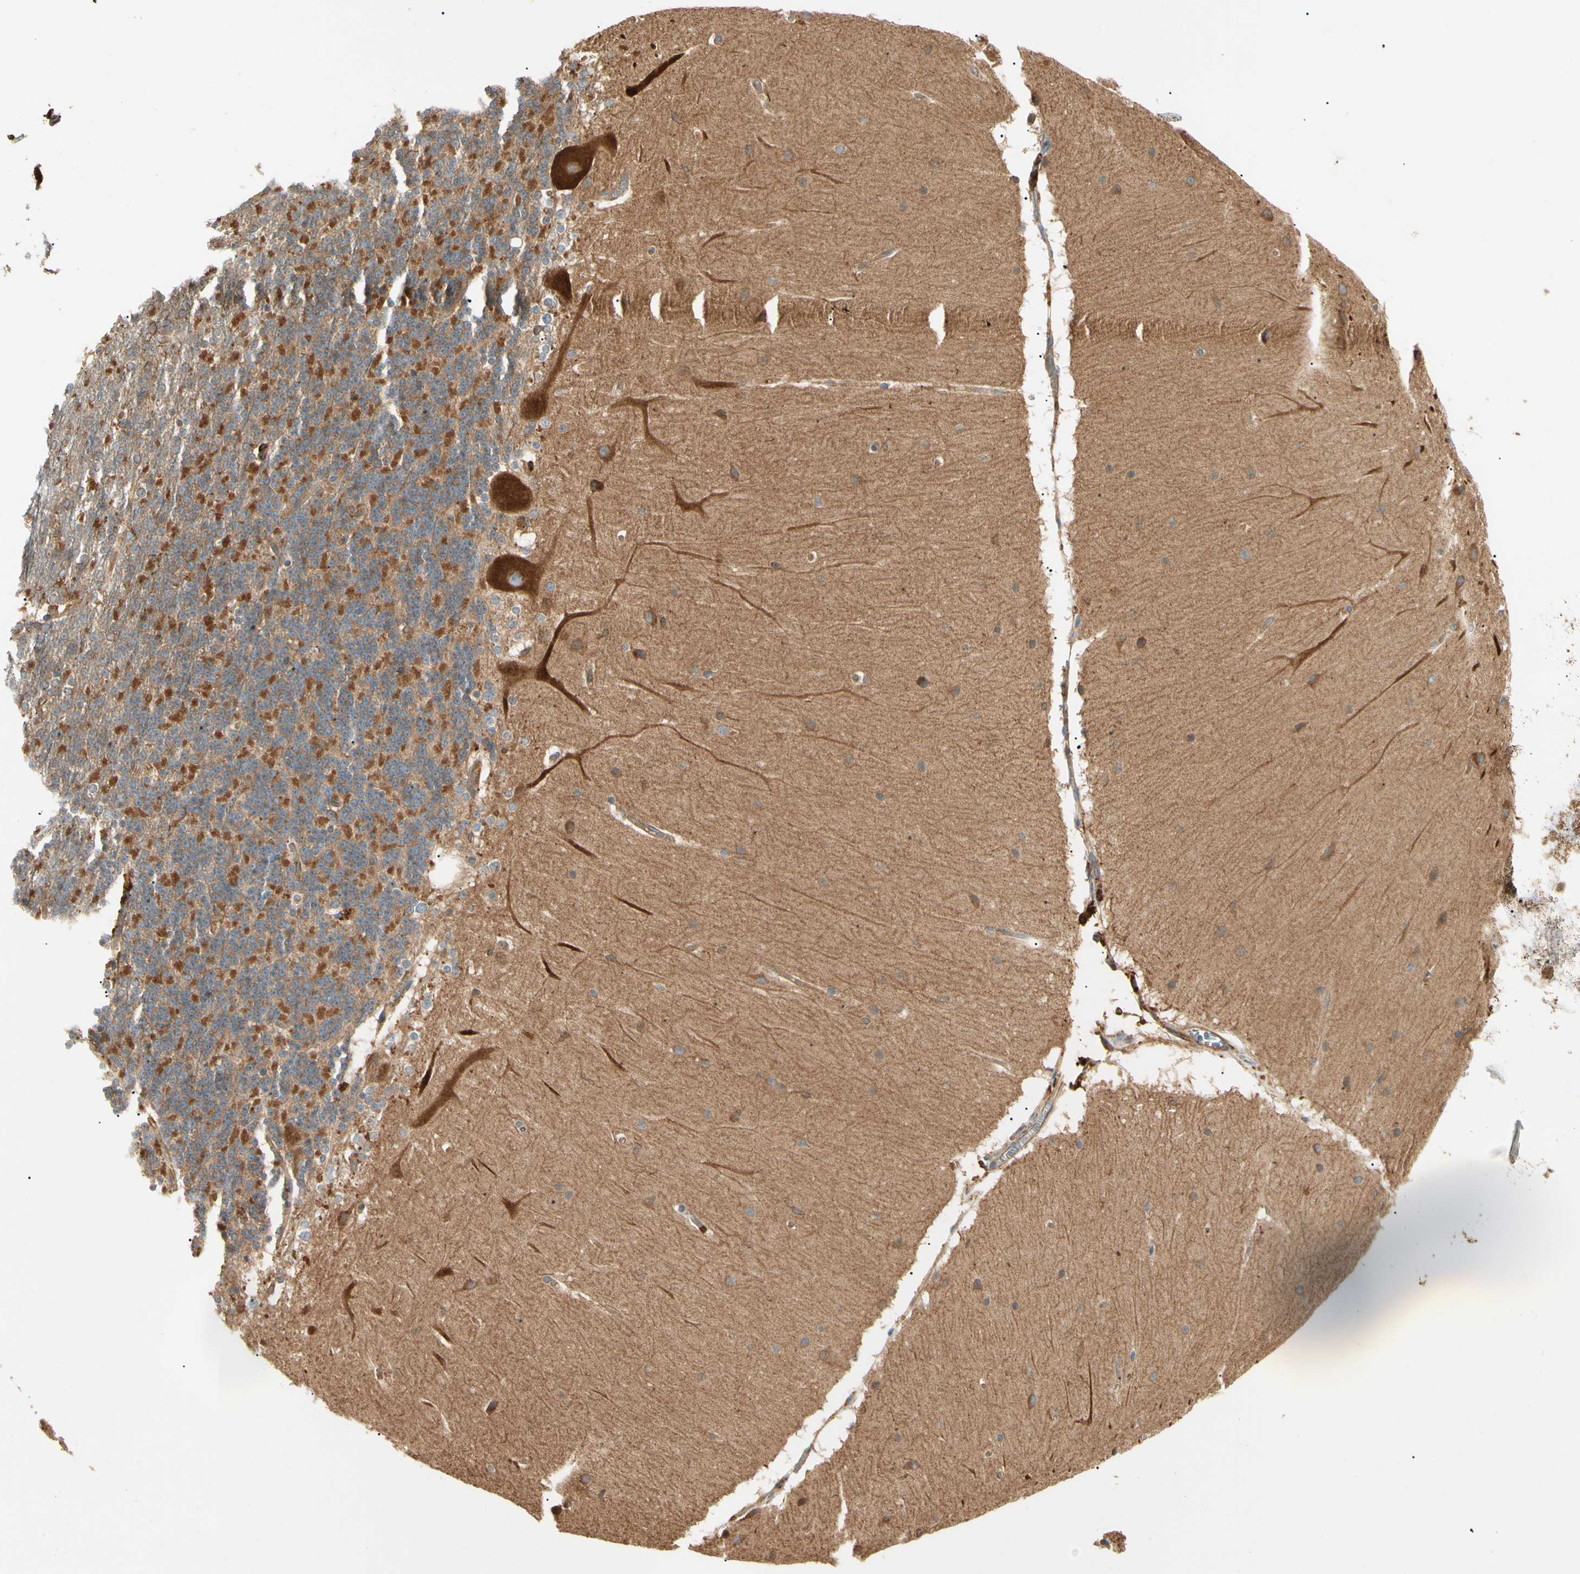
{"staining": {"intensity": "strong", "quantity": ">75%", "location": "cytoplasmic/membranous"}, "tissue": "cerebellum", "cell_type": "Cells in granular layer", "image_type": "normal", "snomed": [{"axis": "morphology", "description": "Normal tissue, NOS"}, {"axis": "topography", "description": "Cerebellum"}], "caption": "IHC (DAB) staining of unremarkable cerebellum displays strong cytoplasmic/membranous protein positivity in about >75% of cells in granular layer.", "gene": "ARPC2", "patient": {"sex": "female", "age": 19}}